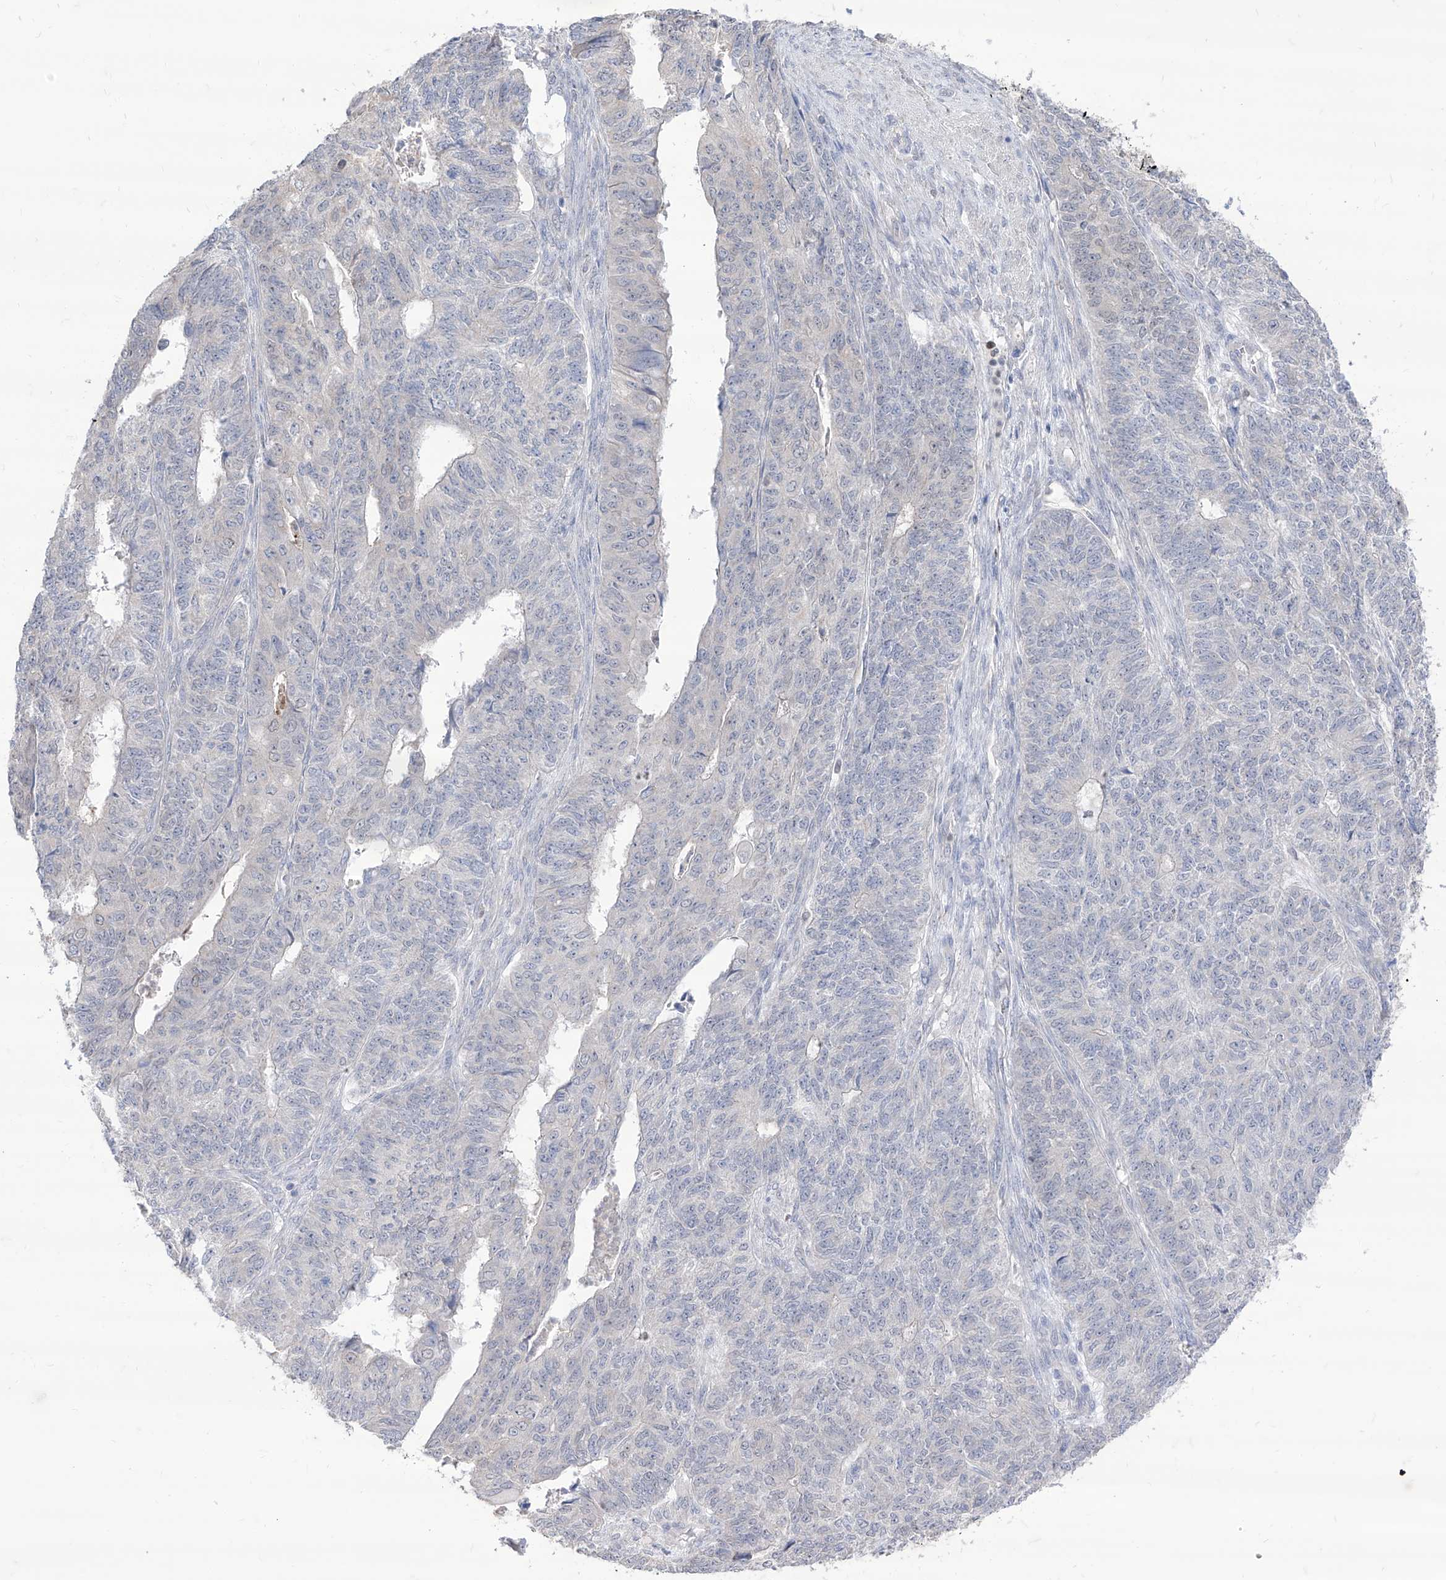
{"staining": {"intensity": "negative", "quantity": "none", "location": "none"}, "tissue": "endometrial cancer", "cell_type": "Tumor cells", "image_type": "cancer", "snomed": [{"axis": "morphology", "description": "Adenocarcinoma, NOS"}, {"axis": "topography", "description": "Endometrium"}], "caption": "There is no significant staining in tumor cells of endometrial adenocarcinoma. (Brightfield microscopy of DAB (3,3'-diaminobenzidine) IHC at high magnification).", "gene": "BROX", "patient": {"sex": "female", "age": 32}}